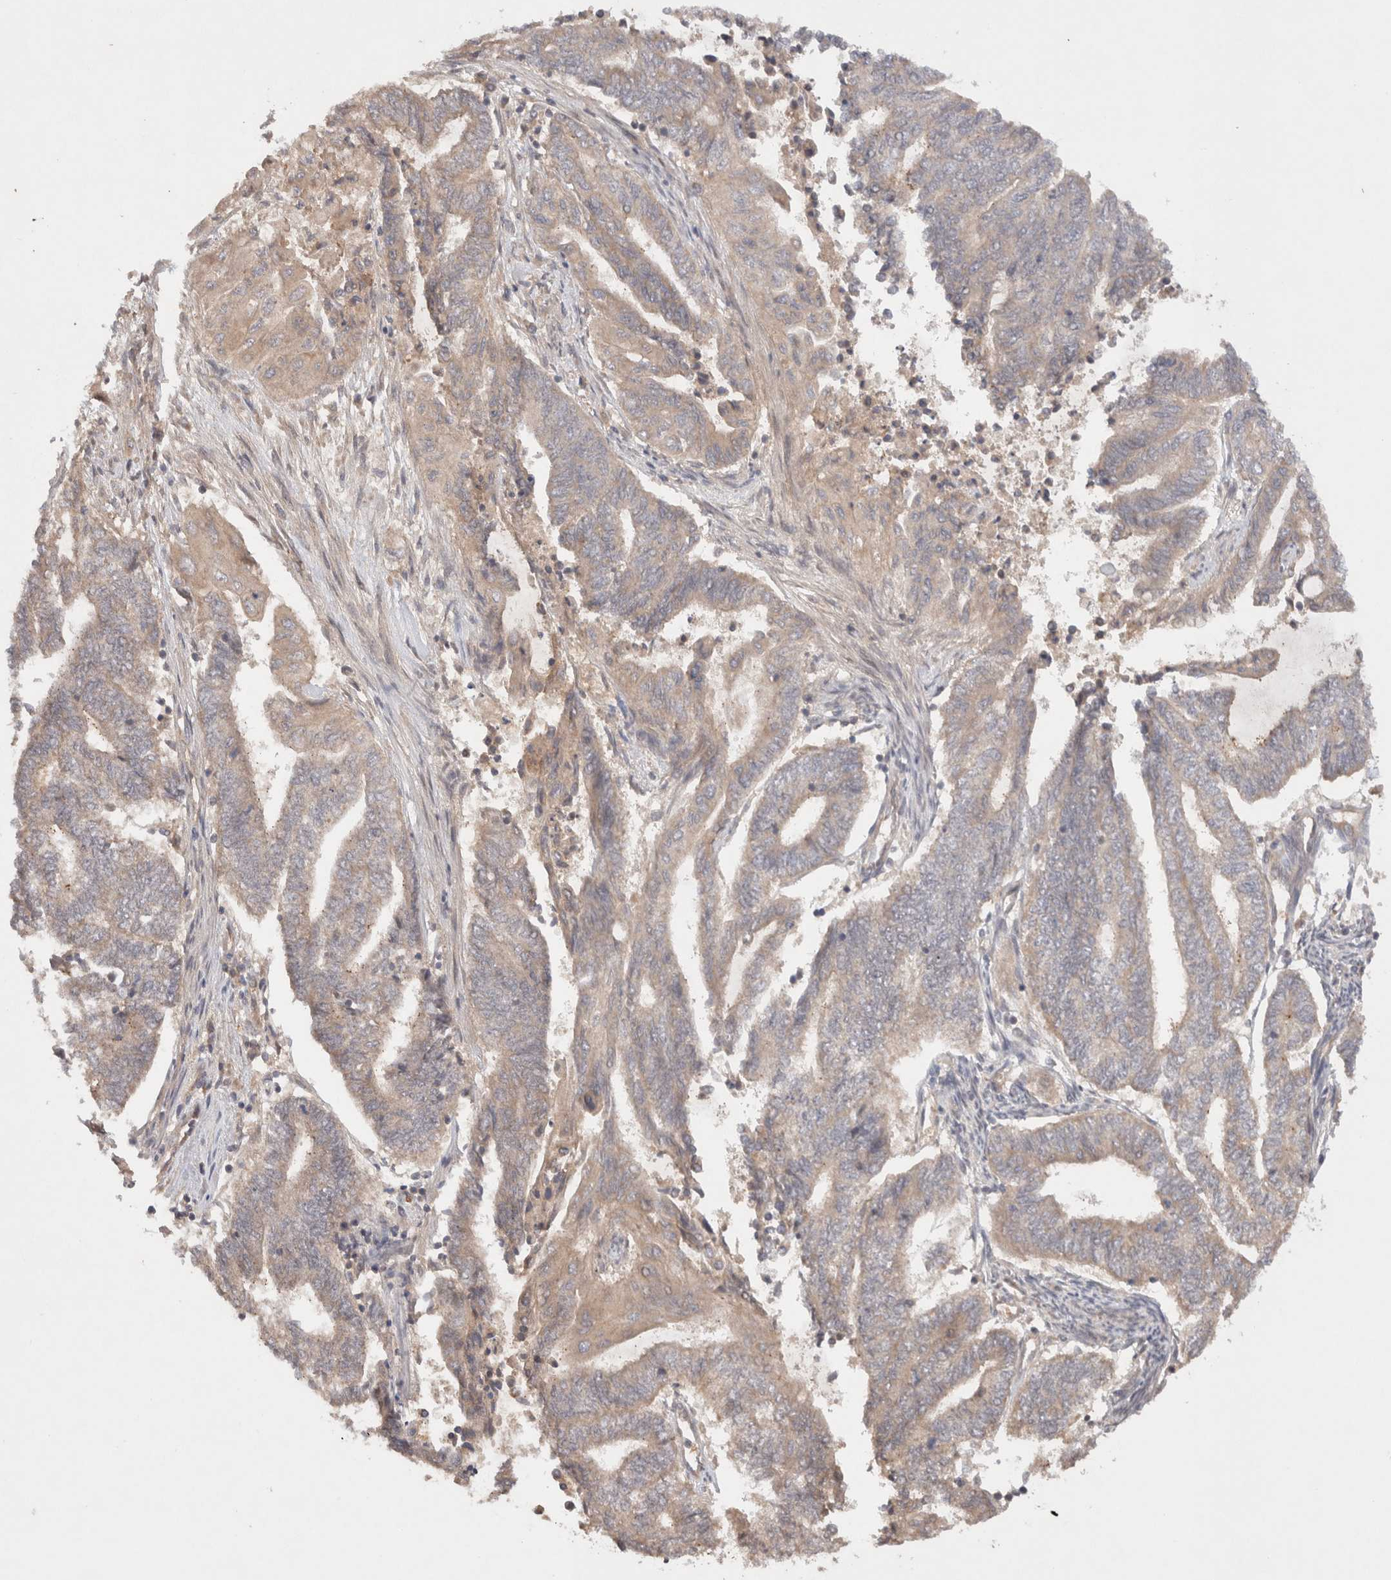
{"staining": {"intensity": "weak", "quantity": "25%-75%", "location": "cytoplasmic/membranous"}, "tissue": "endometrial cancer", "cell_type": "Tumor cells", "image_type": "cancer", "snomed": [{"axis": "morphology", "description": "Adenocarcinoma, NOS"}, {"axis": "topography", "description": "Uterus"}, {"axis": "topography", "description": "Endometrium"}], "caption": "Tumor cells reveal low levels of weak cytoplasmic/membranous positivity in about 25%-75% of cells in adenocarcinoma (endometrial).", "gene": "KLHL20", "patient": {"sex": "female", "age": 70}}